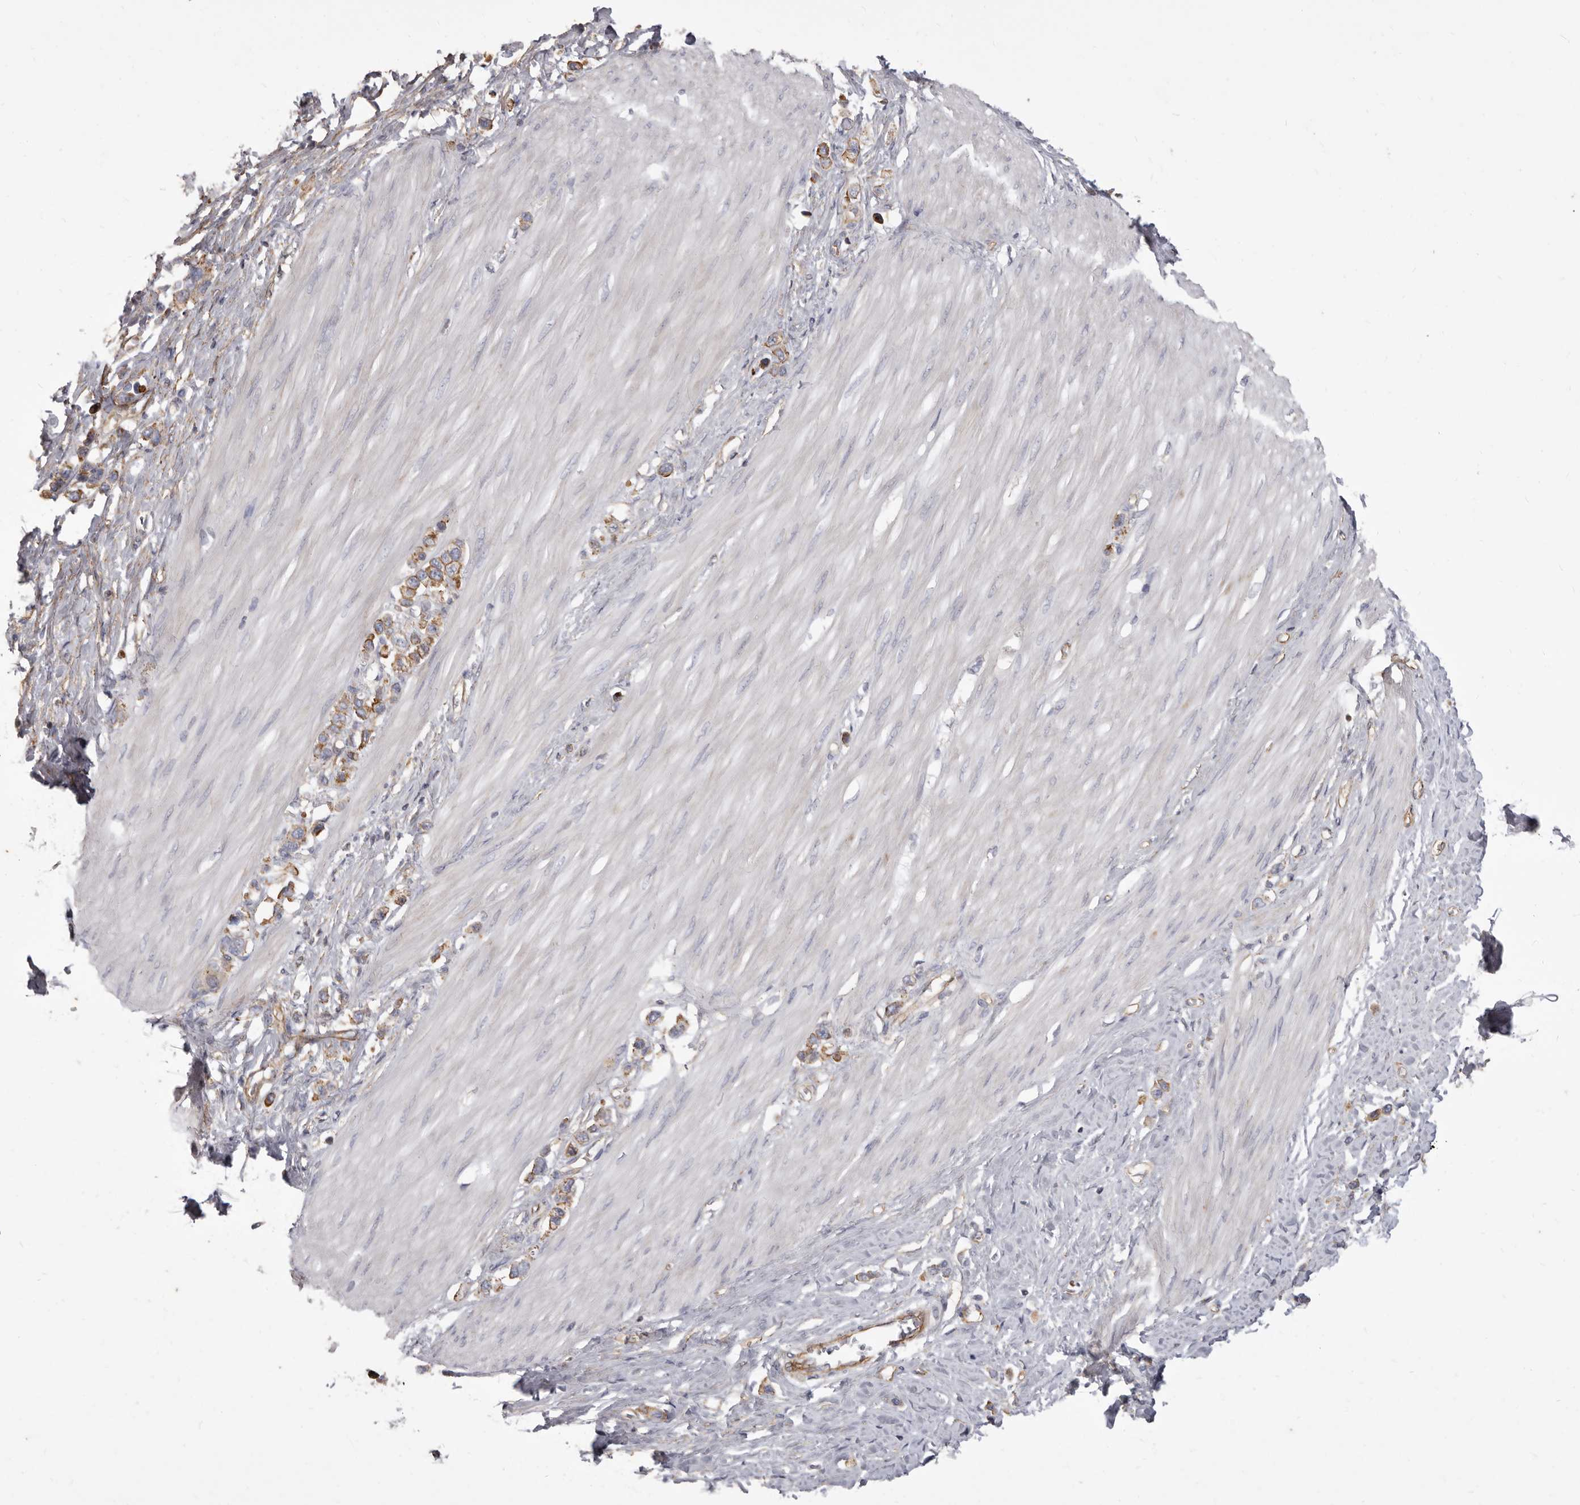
{"staining": {"intensity": "moderate", "quantity": ">75%", "location": "cytoplasmic/membranous"}, "tissue": "stomach cancer", "cell_type": "Tumor cells", "image_type": "cancer", "snomed": [{"axis": "morphology", "description": "Adenocarcinoma, NOS"}, {"axis": "topography", "description": "Stomach"}], "caption": "Immunohistochemistry (DAB (3,3'-diaminobenzidine)) staining of stomach cancer (adenocarcinoma) displays moderate cytoplasmic/membranous protein expression in approximately >75% of tumor cells.", "gene": "P2RX6", "patient": {"sex": "female", "age": 65}}